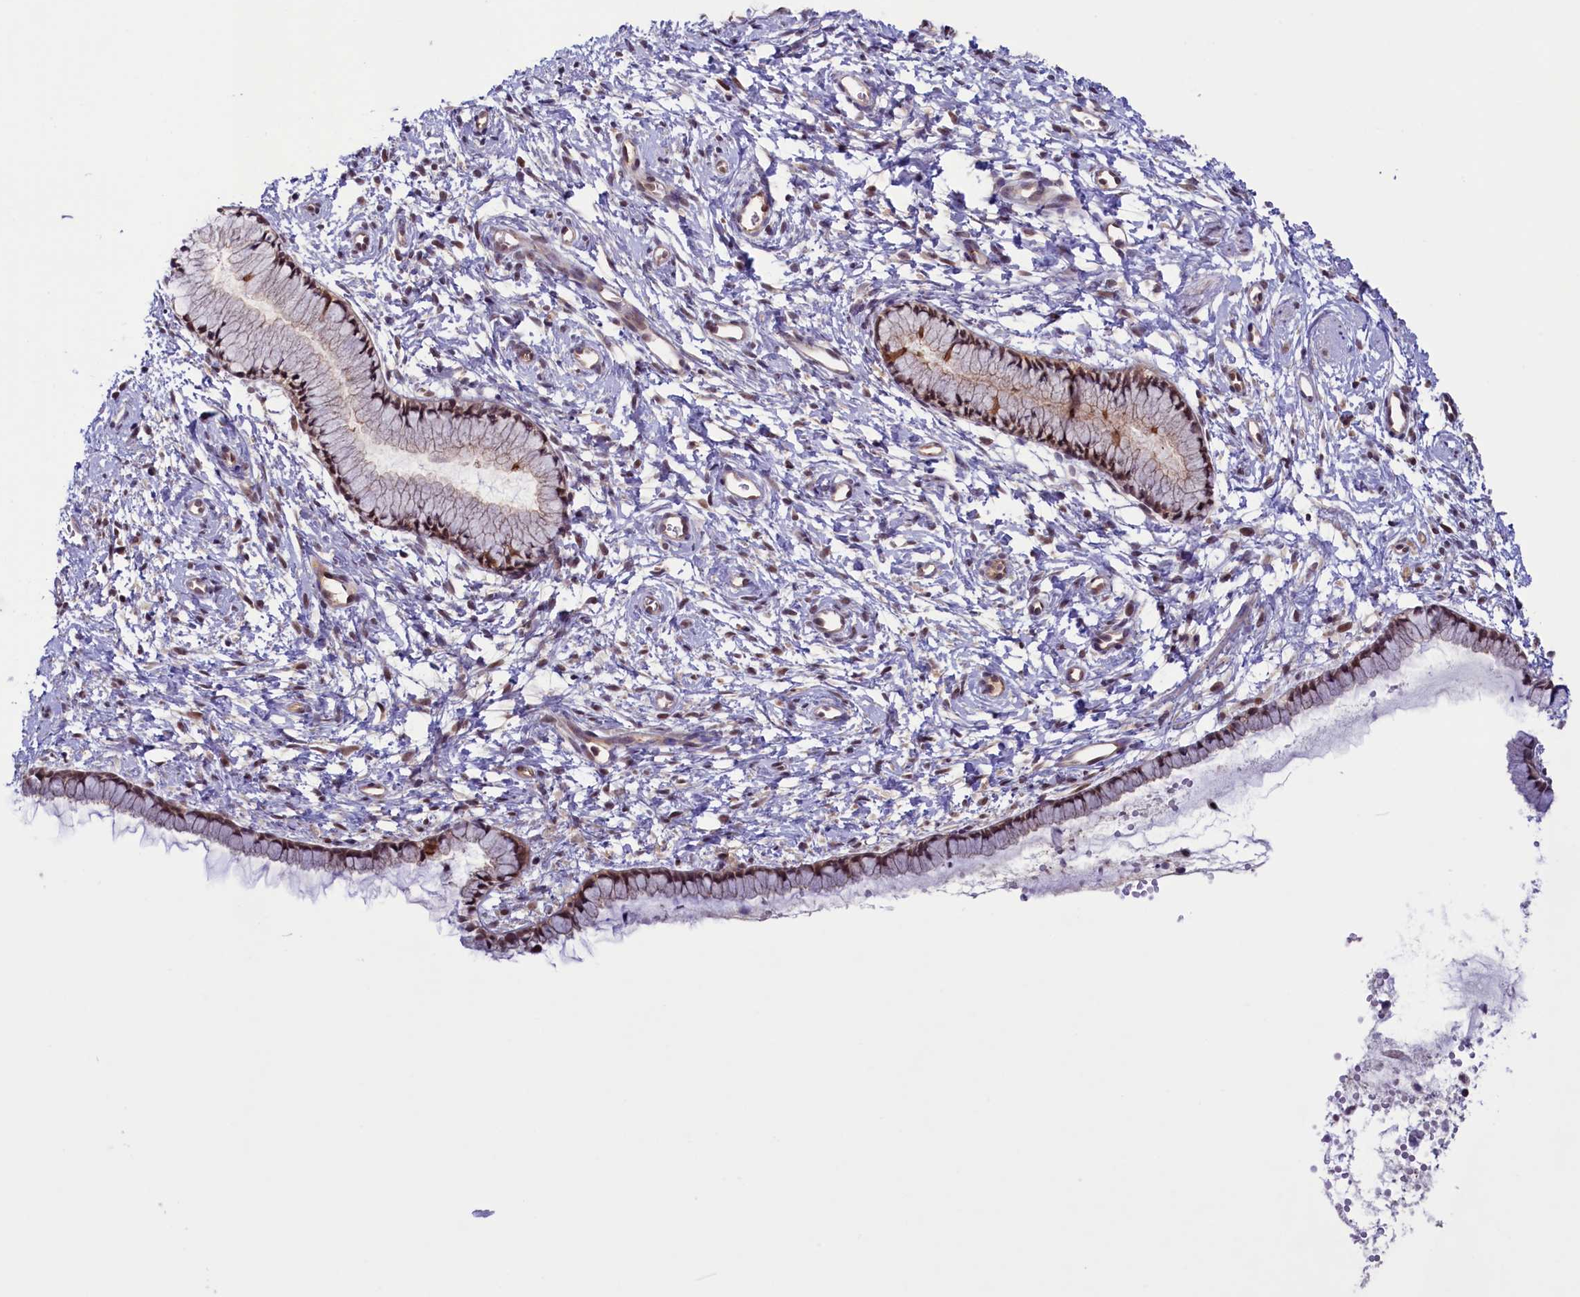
{"staining": {"intensity": "moderate", "quantity": ">75%", "location": "cytoplasmic/membranous,nuclear"}, "tissue": "cervix", "cell_type": "Glandular cells", "image_type": "normal", "snomed": [{"axis": "morphology", "description": "Normal tissue, NOS"}, {"axis": "topography", "description": "Cervix"}], "caption": "Protein analysis of normal cervix reveals moderate cytoplasmic/membranous,nuclear positivity in approximately >75% of glandular cells.", "gene": "SLC7A6OS", "patient": {"sex": "female", "age": 57}}